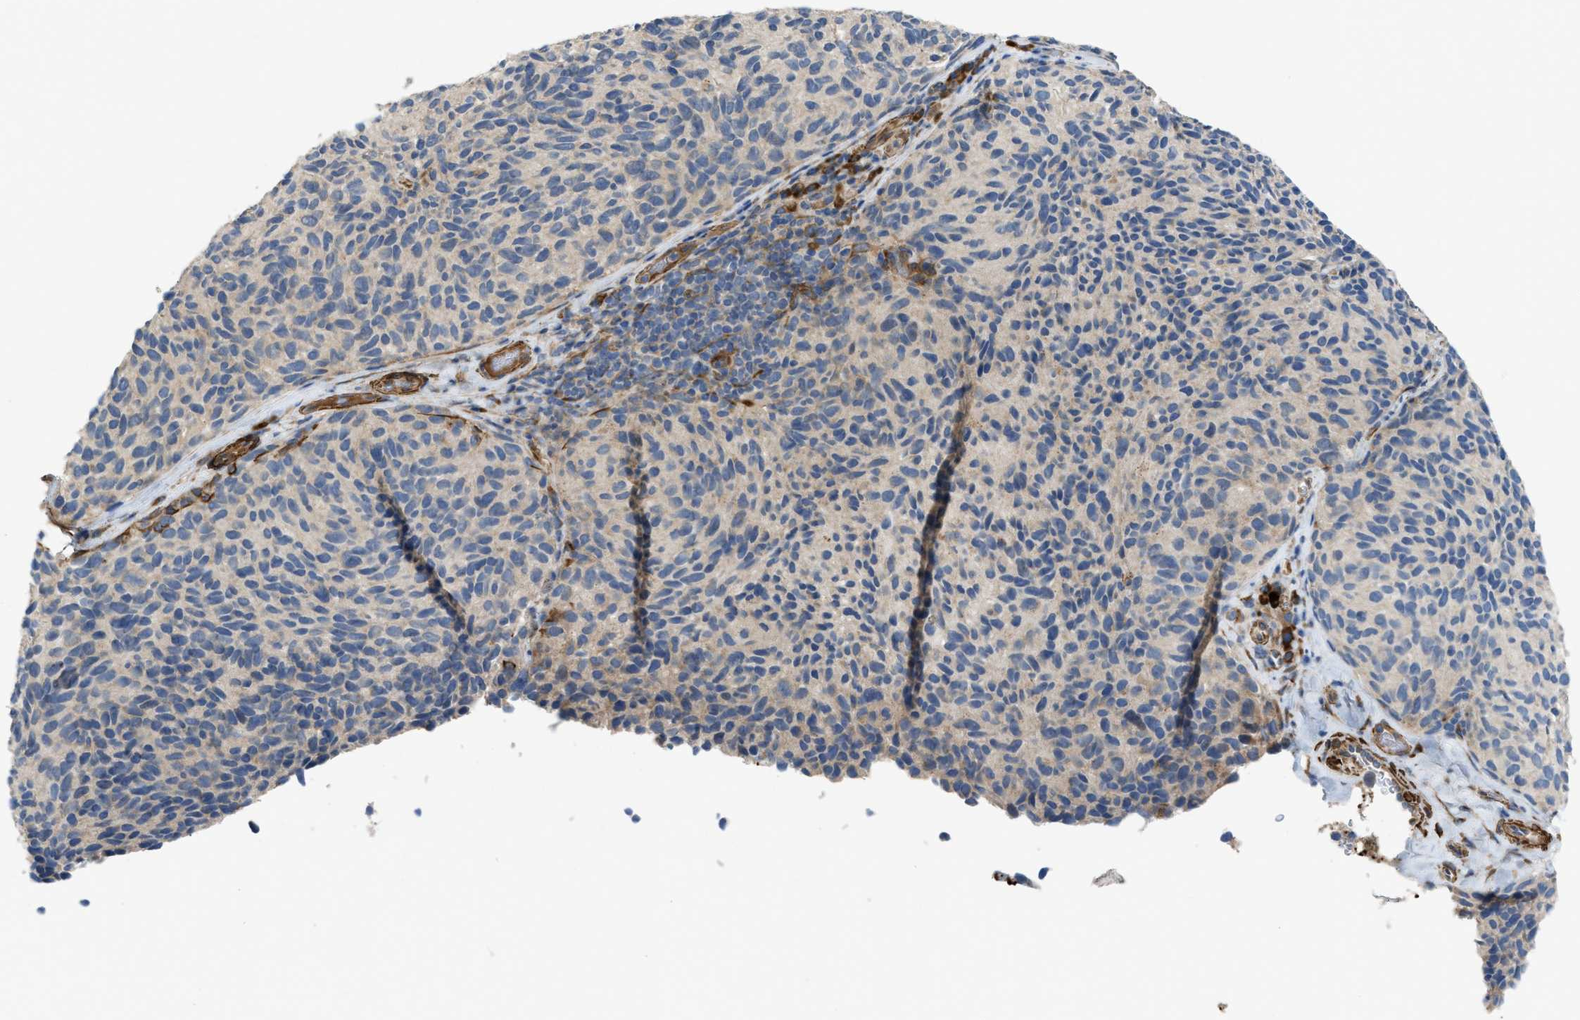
{"staining": {"intensity": "moderate", "quantity": "<25%", "location": "cytoplasmic/membranous"}, "tissue": "melanoma", "cell_type": "Tumor cells", "image_type": "cancer", "snomed": [{"axis": "morphology", "description": "Malignant melanoma, NOS"}, {"axis": "topography", "description": "Skin"}], "caption": "This is an image of immunohistochemistry staining of melanoma, which shows moderate staining in the cytoplasmic/membranous of tumor cells.", "gene": "BMPR1A", "patient": {"sex": "female", "age": 73}}